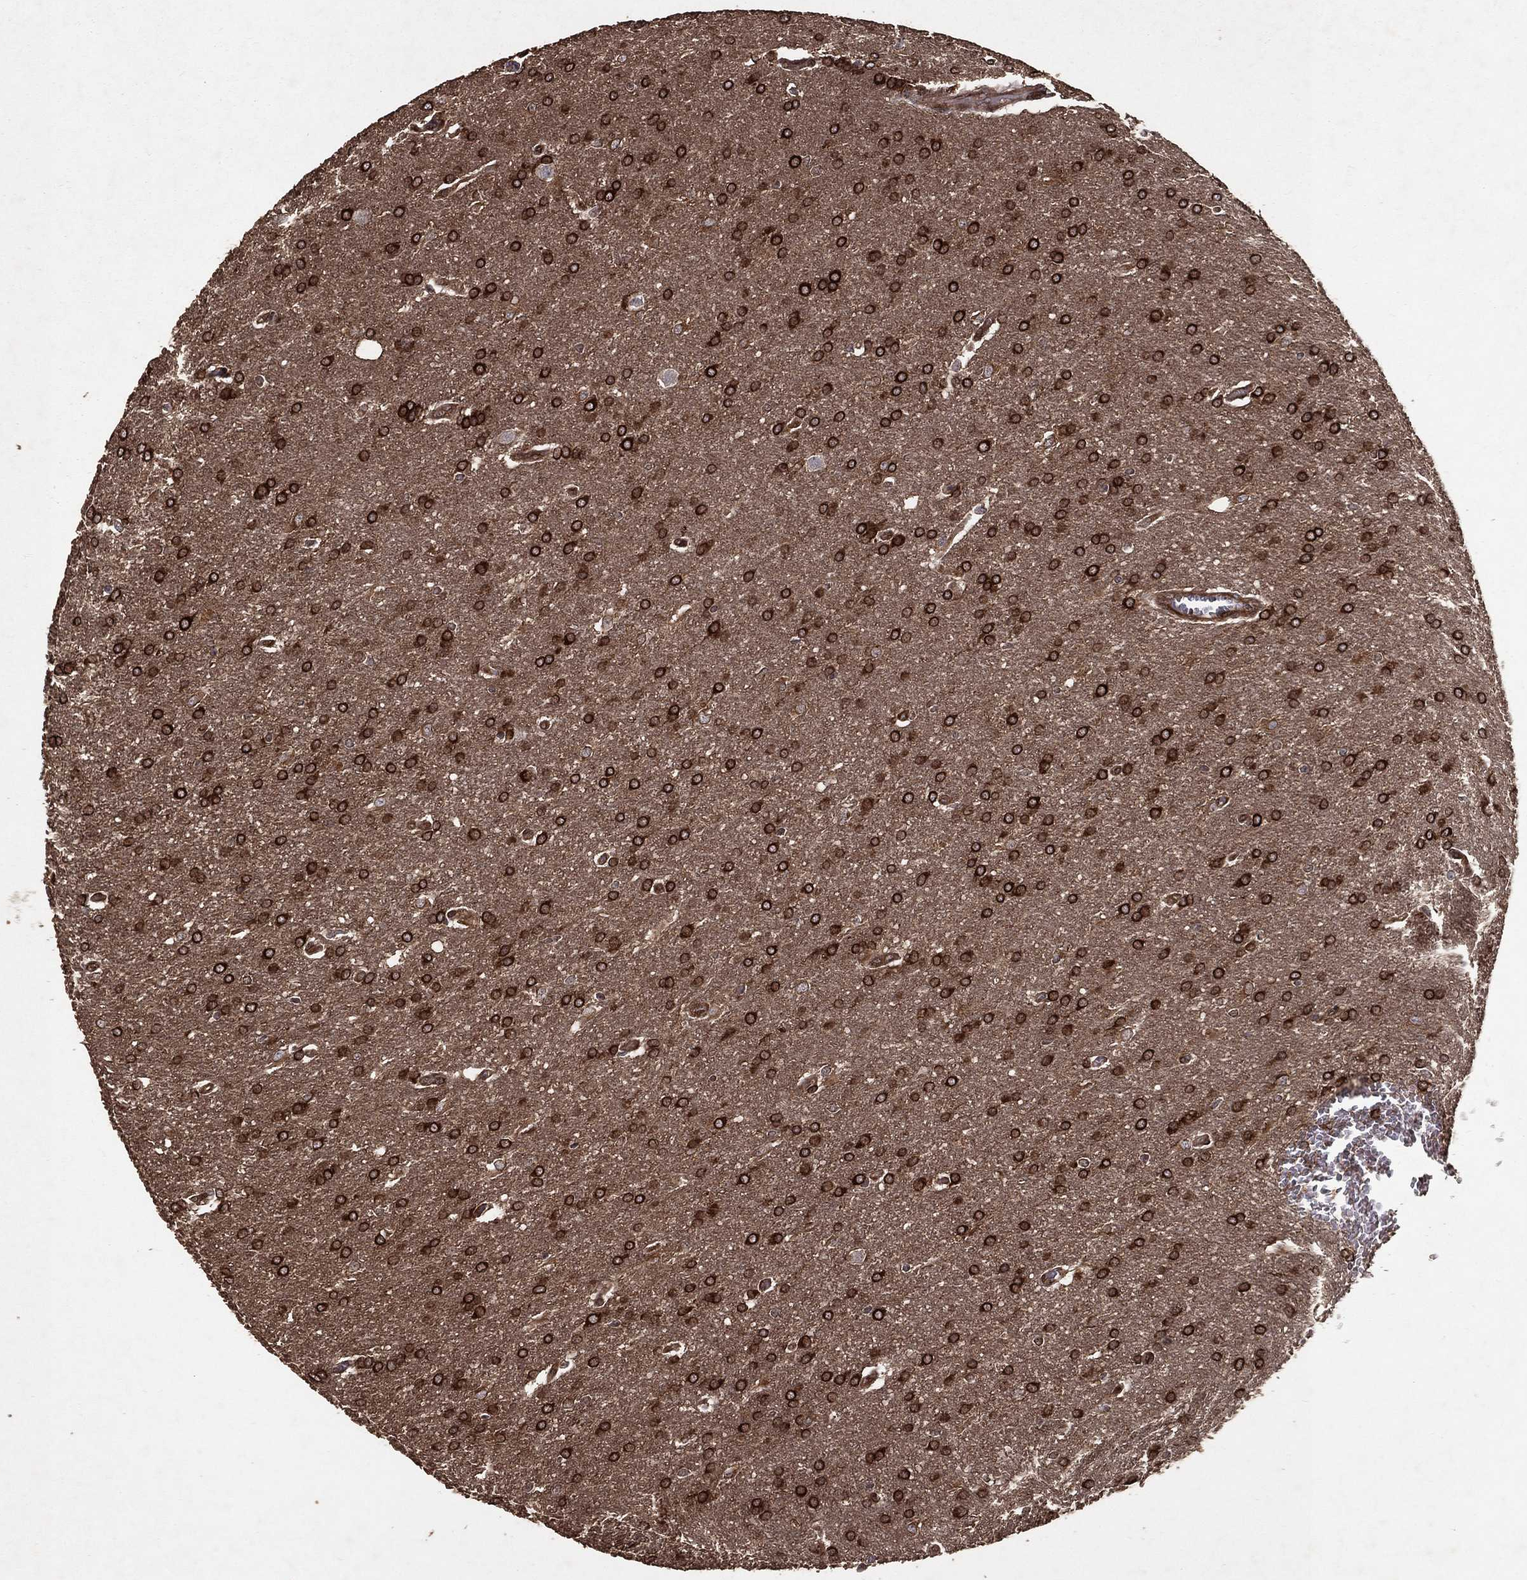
{"staining": {"intensity": "strong", "quantity": ">75%", "location": "cytoplasmic/membranous"}, "tissue": "glioma", "cell_type": "Tumor cells", "image_type": "cancer", "snomed": [{"axis": "morphology", "description": "Glioma, malignant, Low grade"}, {"axis": "topography", "description": "Brain"}], "caption": "A photomicrograph showing strong cytoplasmic/membranous expression in about >75% of tumor cells in glioma, as visualized by brown immunohistochemical staining.", "gene": "CERS2", "patient": {"sex": "female", "age": 32}}